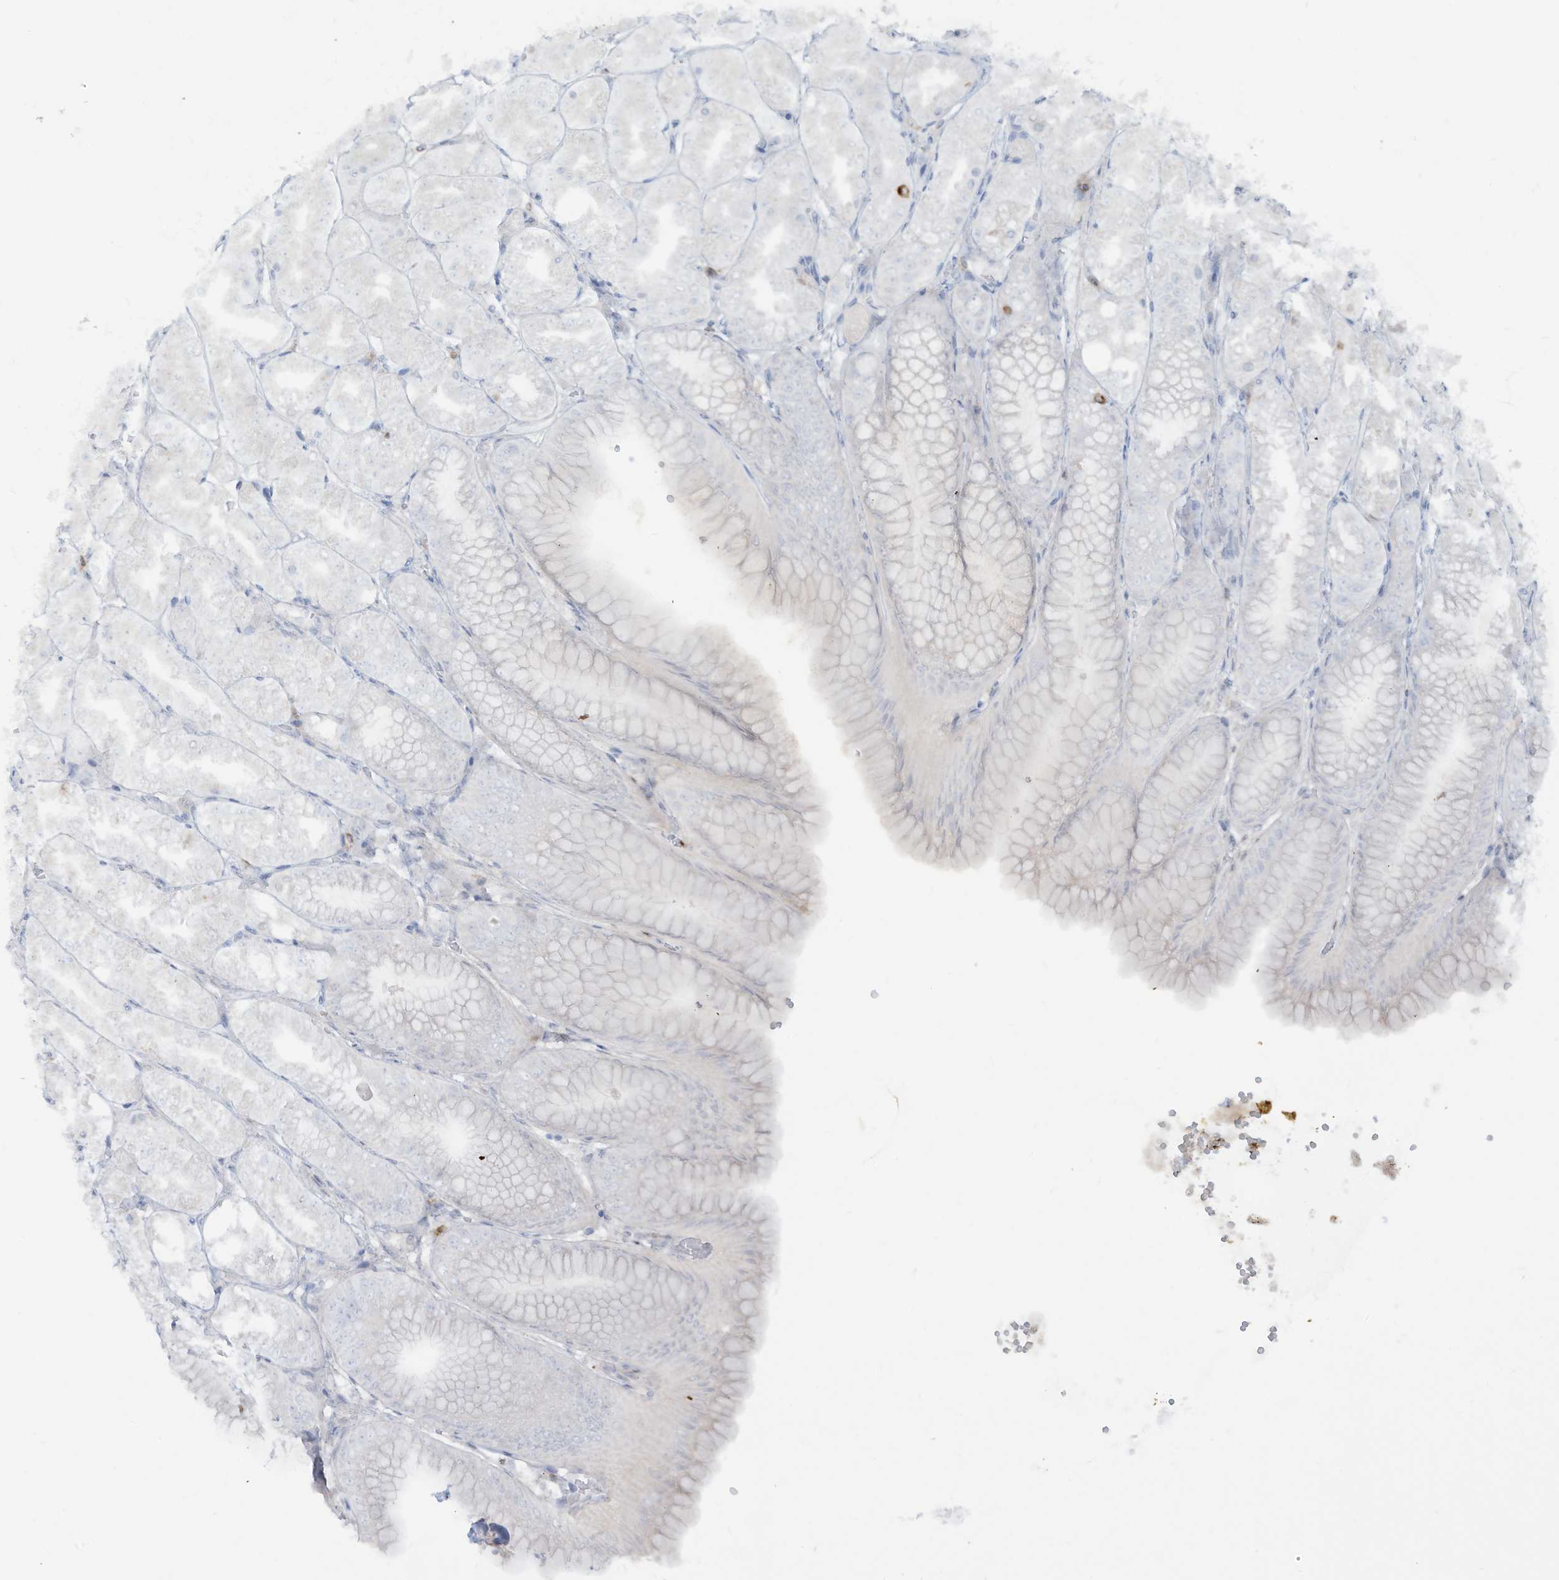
{"staining": {"intensity": "negative", "quantity": "none", "location": "none"}, "tissue": "stomach", "cell_type": "Glandular cells", "image_type": "normal", "snomed": [{"axis": "morphology", "description": "Normal tissue, NOS"}, {"axis": "topography", "description": "Stomach, lower"}], "caption": "Histopathology image shows no protein expression in glandular cells of unremarkable stomach. (Brightfield microscopy of DAB IHC at high magnification).", "gene": "NOTO", "patient": {"sex": "male", "age": 71}}